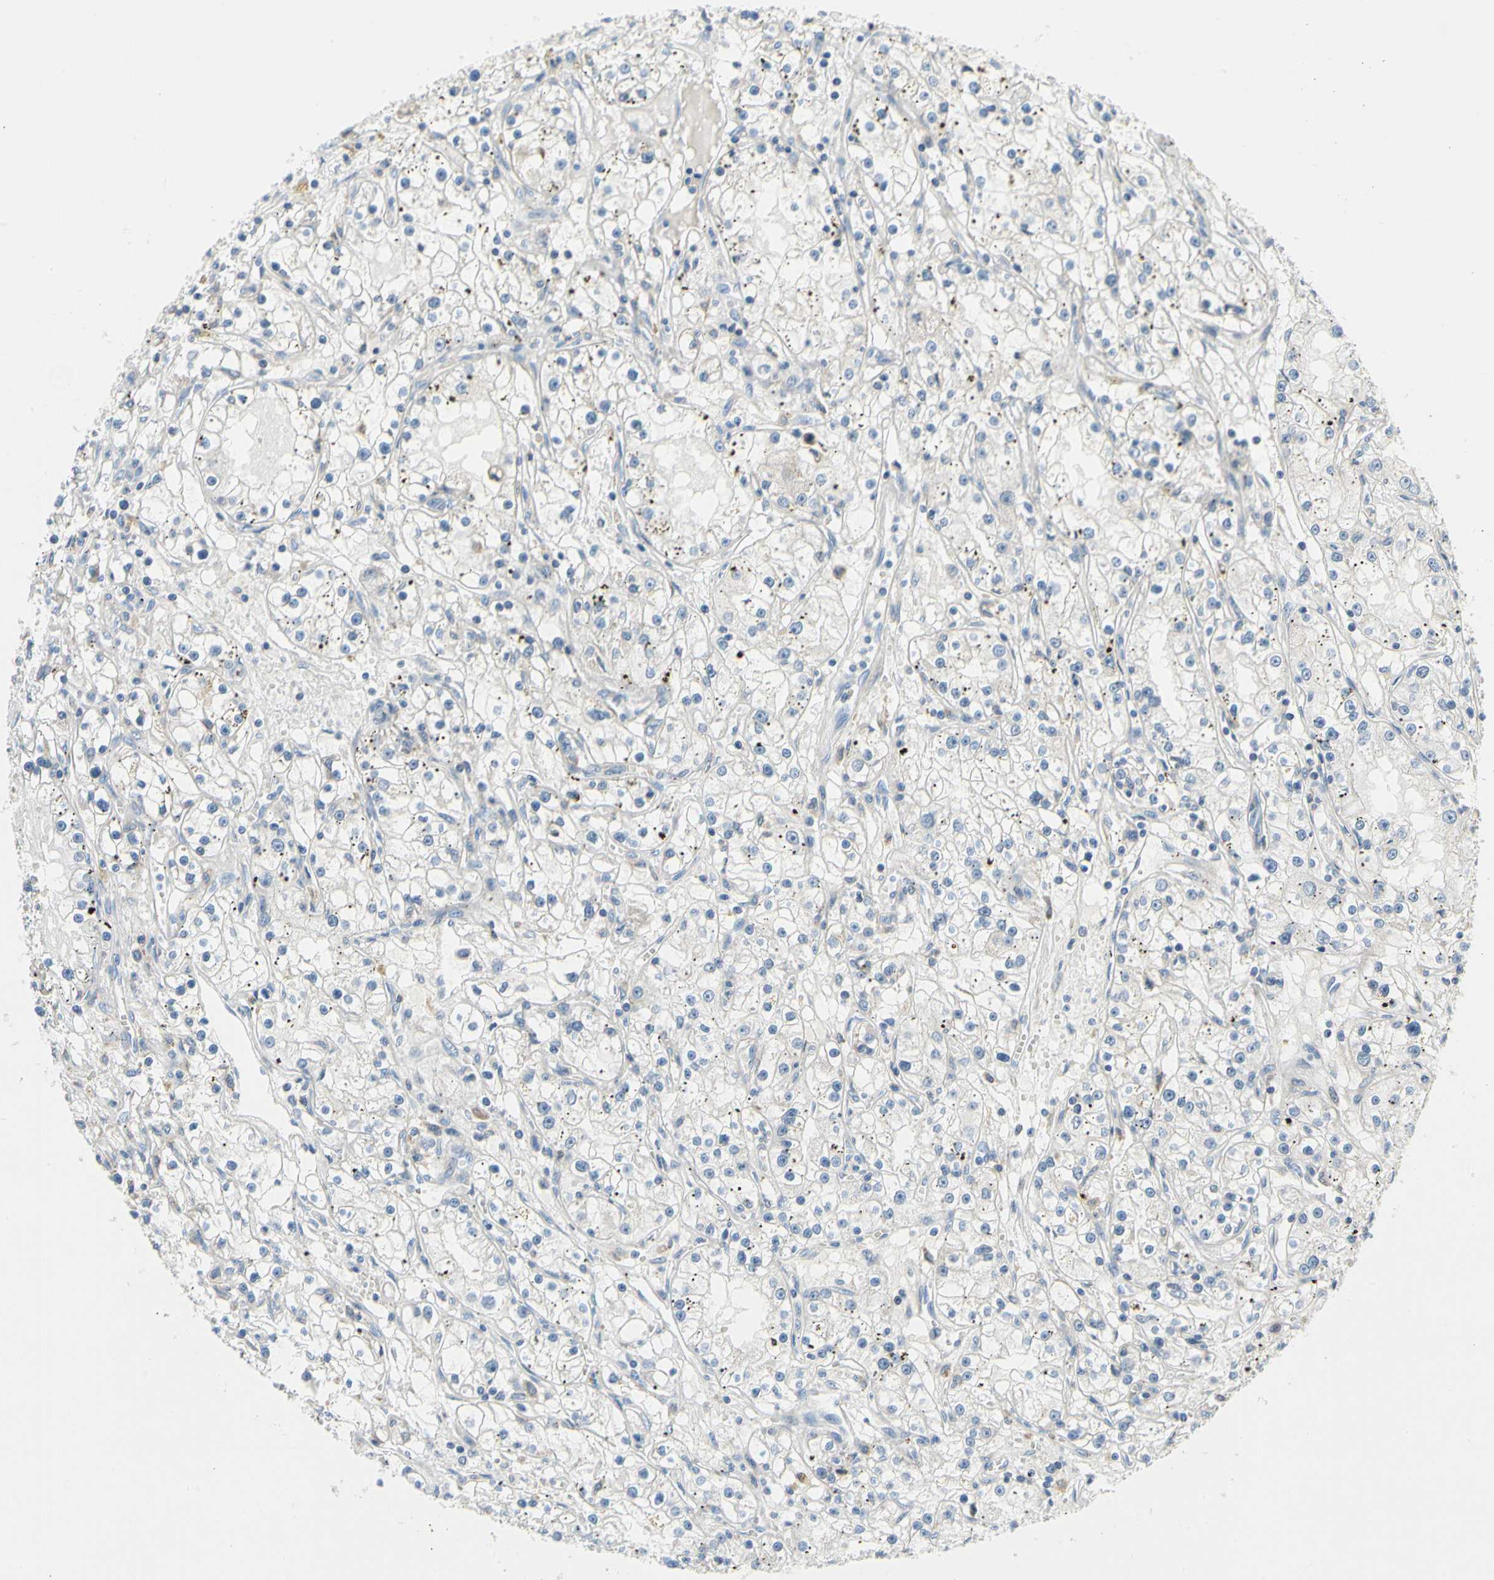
{"staining": {"intensity": "negative", "quantity": "none", "location": "none"}, "tissue": "renal cancer", "cell_type": "Tumor cells", "image_type": "cancer", "snomed": [{"axis": "morphology", "description": "Adenocarcinoma, NOS"}, {"axis": "topography", "description": "Kidney"}], "caption": "High magnification brightfield microscopy of renal cancer stained with DAB (brown) and counterstained with hematoxylin (blue): tumor cells show no significant positivity.", "gene": "STXBP1", "patient": {"sex": "male", "age": 56}}